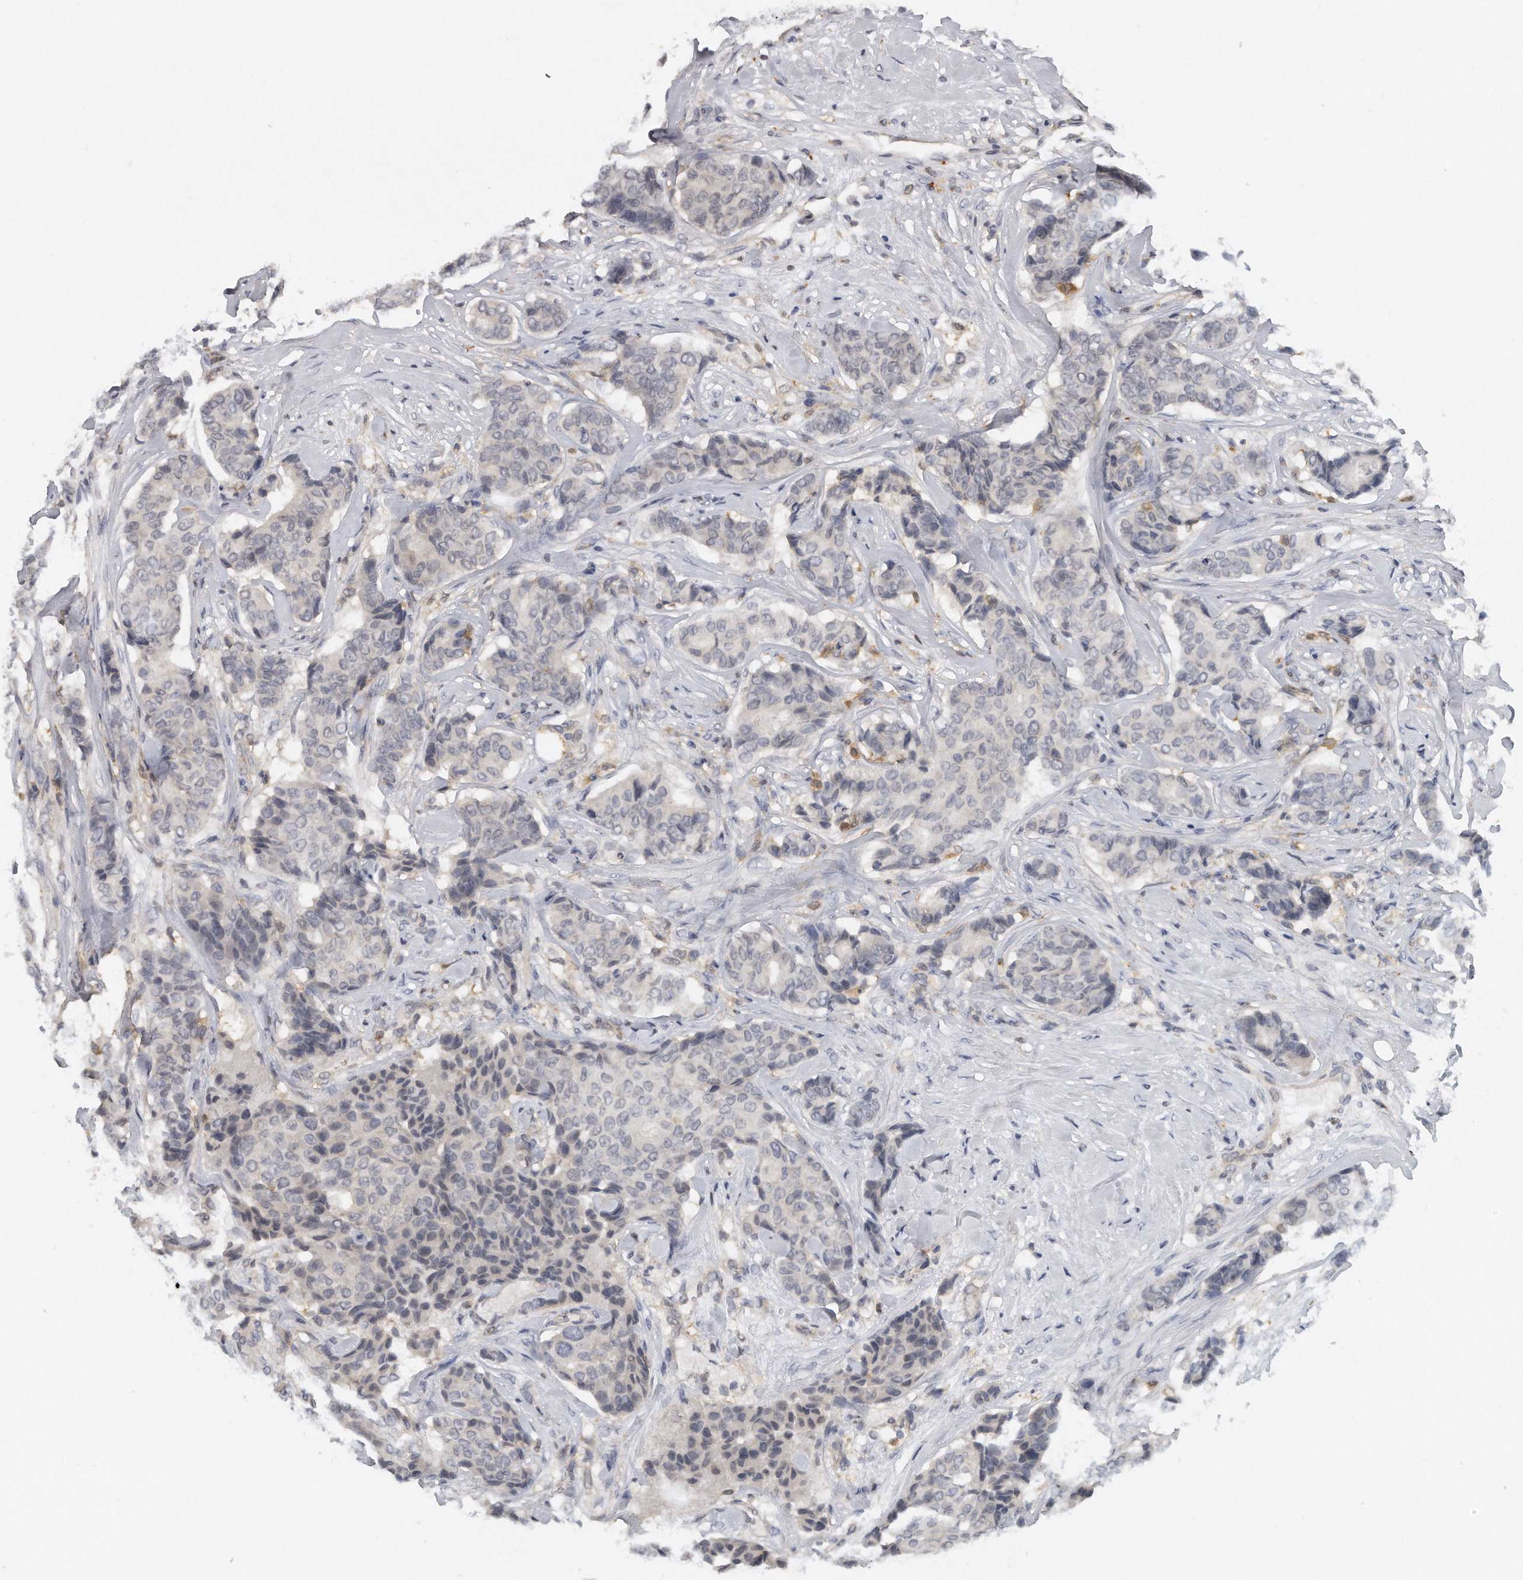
{"staining": {"intensity": "negative", "quantity": "none", "location": "none"}, "tissue": "breast cancer", "cell_type": "Tumor cells", "image_type": "cancer", "snomed": [{"axis": "morphology", "description": "Duct carcinoma"}, {"axis": "topography", "description": "Breast"}], "caption": "Immunohistochemistry photomicrograph of human intraductal carcinoma (breast) stained for a protein (brown), which reveals no positivity in tumor cells. Nuclei are stained in blue.", "gene": "CAMK1", "patient": {"sex": "female", "age": 75}}